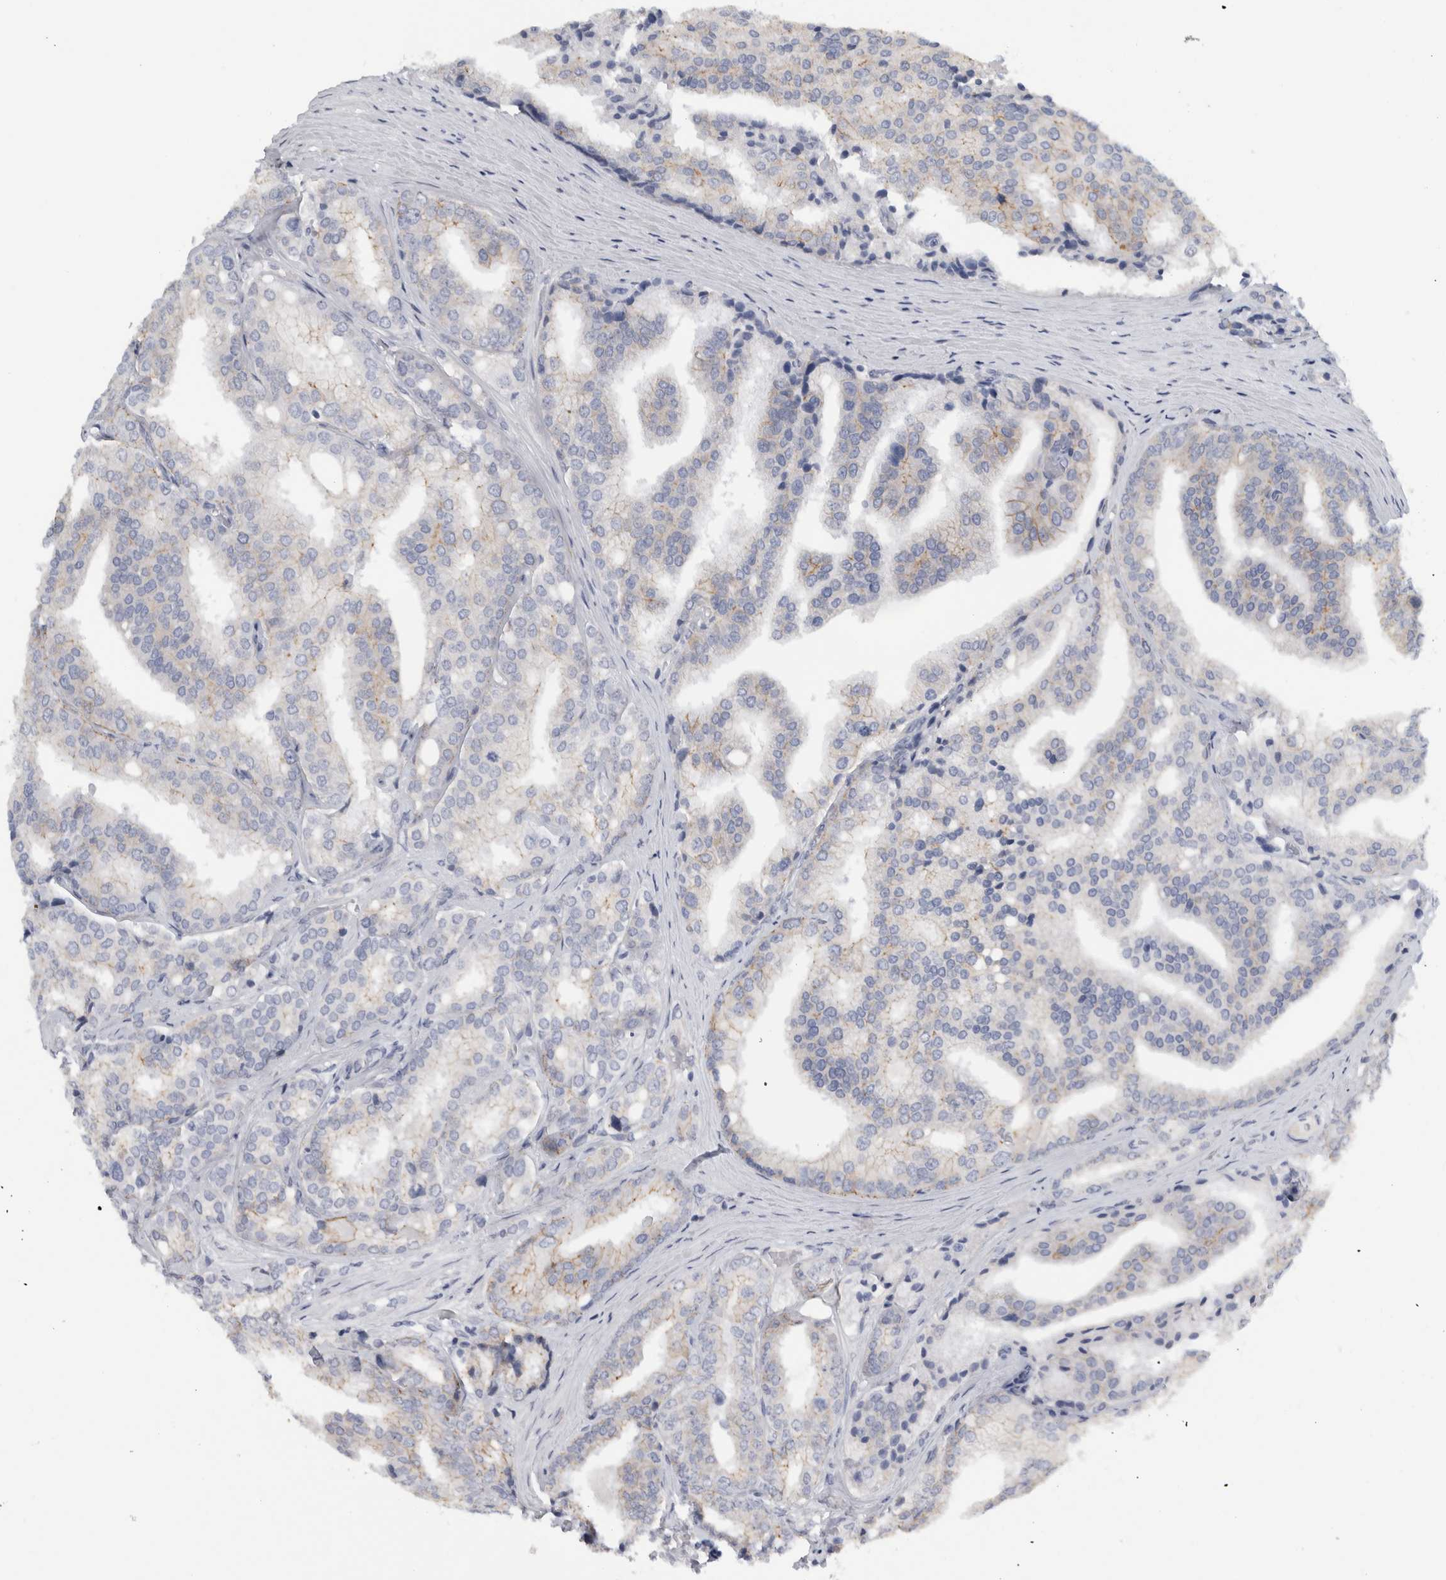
{"staining": {"intensity": "weak", "quantity": "<25%", "location": "cytoplasmic/membranous"}, "tissue": "prostate cancer", "cell_type": "Tumor cells", "image_type": "cancer", "snomed": [{"axis": "morphology", "description": "Adenocarcinoma, High grade"}, {"axis": "topography", "description": "Prostate"}], "caption": "The immunohistochemistry (IHC) image has no significant positivity in tumor cells of high-grade adenocarcinoma (prostate) tissue. (Stains: DAB (3,3'-diaminobenzidine) immunohistochemistry with hematoxylin counter stain, Microscopy: brightfield microscopy at high magnification).", "gene": "B3GNT3", "patient": {"sex": "male", "age": 50}}